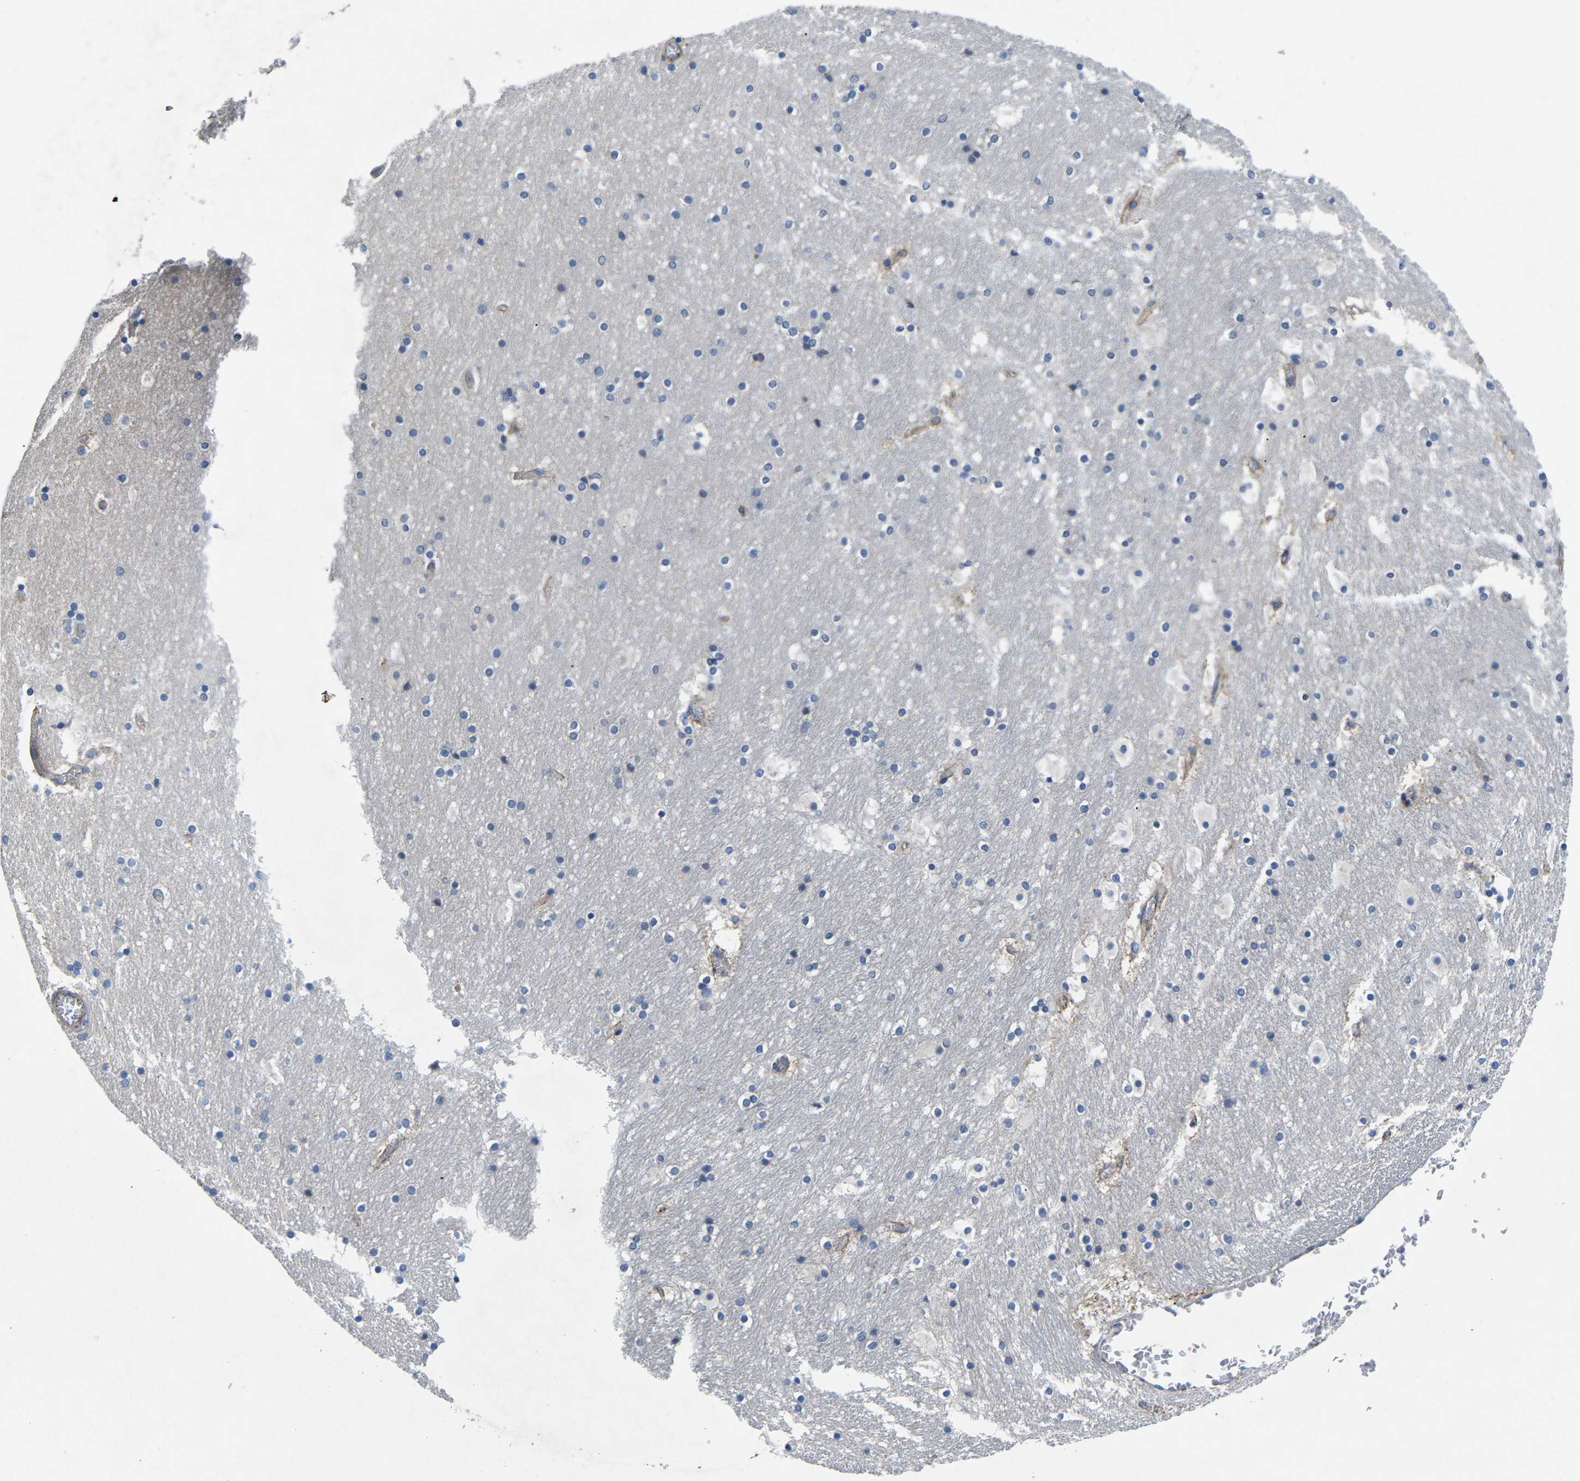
{"staining": {"intensity": "weak", "quantity": "<25%", "location": "cytoplasmic/membranous"}, "tissue": "hippocampus", "cell_type": "Glial cells", "image_type": "normal", "snomed": [{"axis": "morphology", "description": "Normal tissue, NOS"}, {"axis": "topography", "description": "Hippocampus"}], "caption": "DAB (3,3'-diaminobenzidine) immunohistochemical staining of benign hippocampus shows no significant staining in glial cells.", "gene": "CTNND1", "patient": {"sex": "male", "age": 45}}